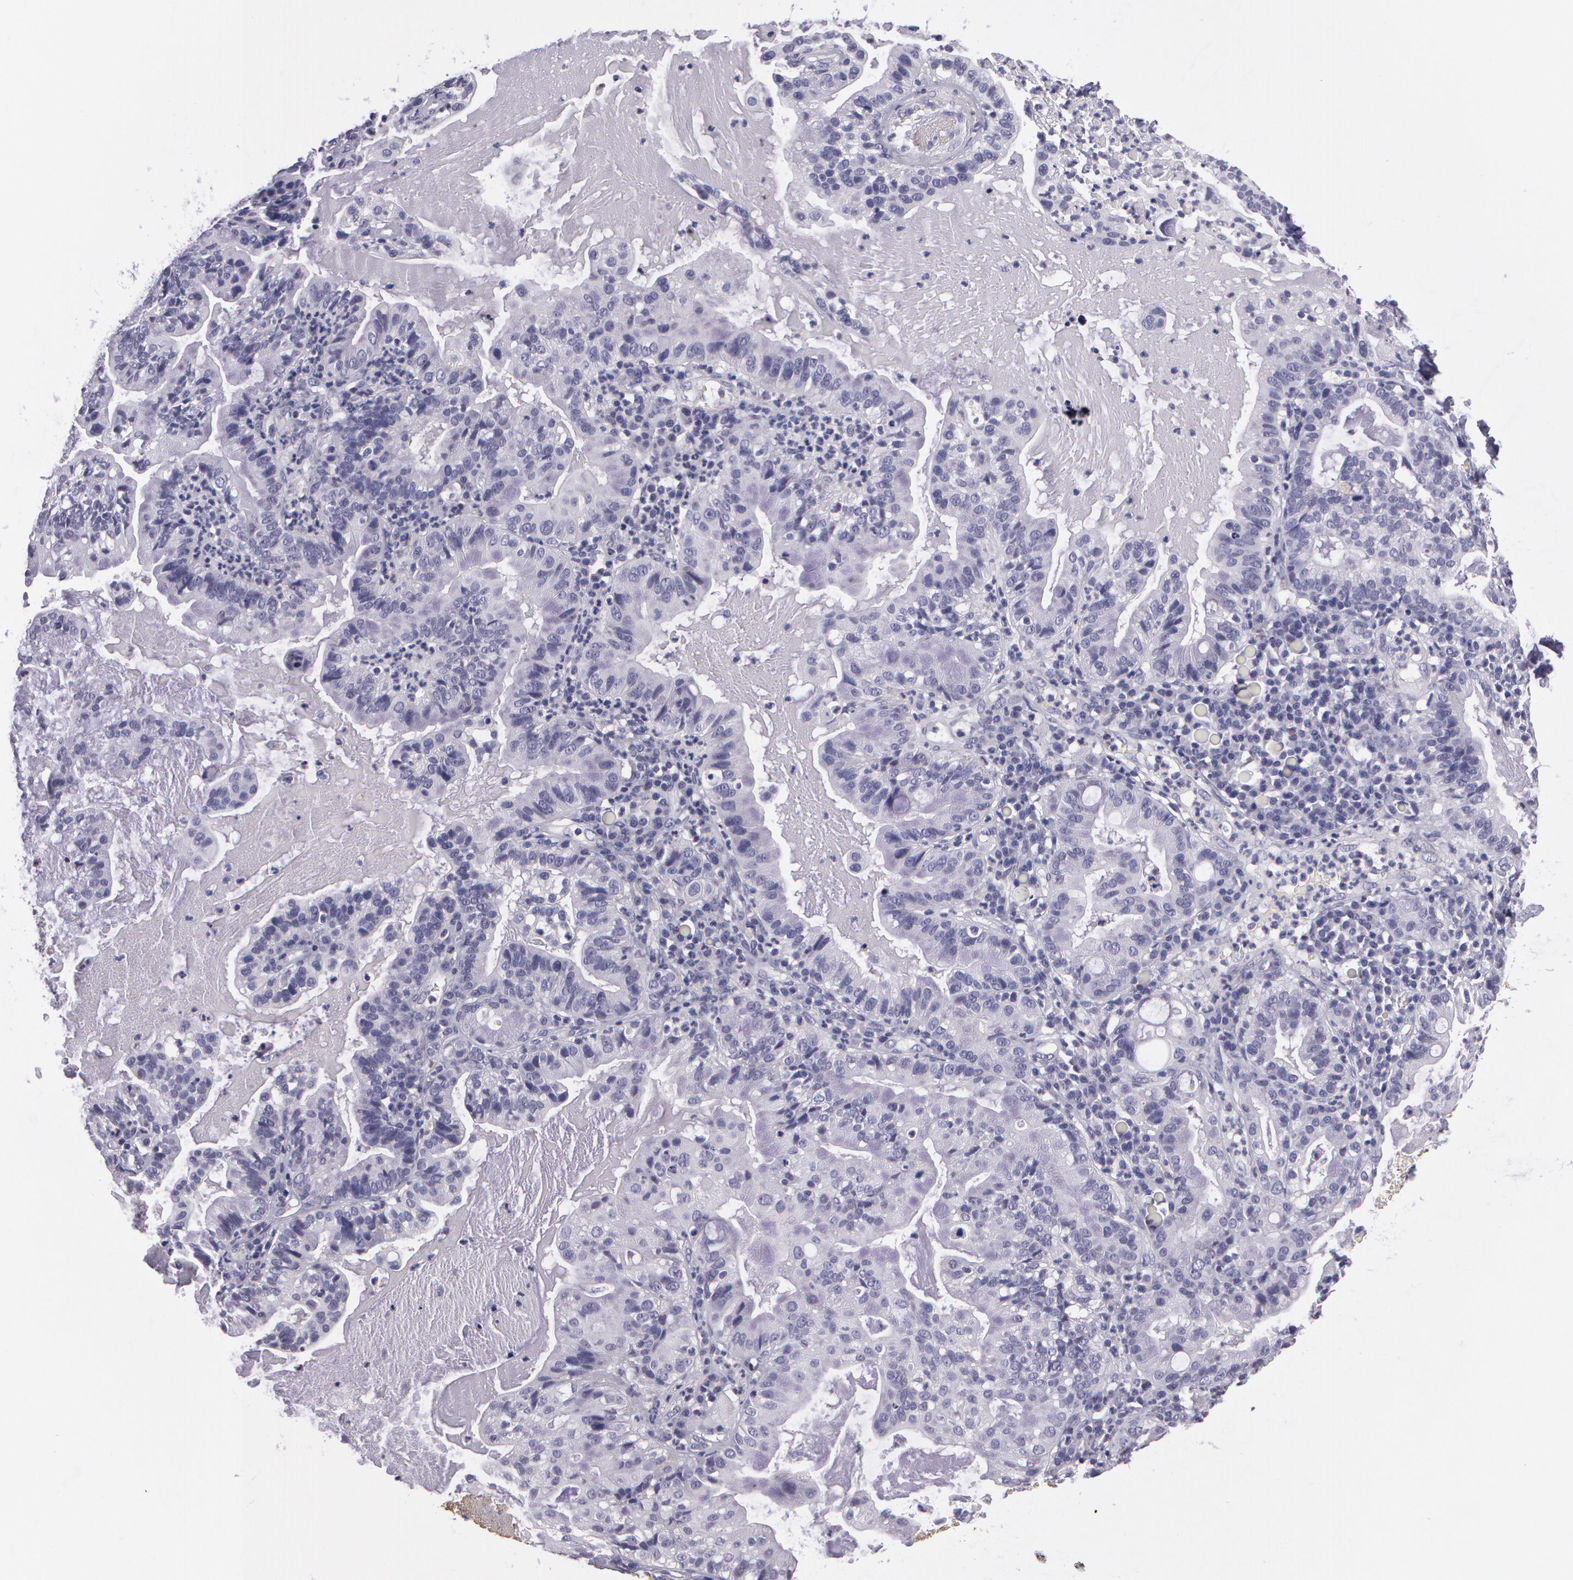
{"staining": {"intensity": "negative", "quantity": "none", "location": "none"}, "tissue": "cervical cancer", "cell_type": "Tumor cells", "image_type": "cancer", "snomed": [{"axis": "morphology", "description": "Adenocarcinoma, NOS"}, {"axis": "topography", "description": "Cervix"}], "caption": "IHC image of neoplastic tissue: cervical cancer (adenocarcinoma) stained with DAB shows no significant protein staining in tumor cells.", "gene": "G2E3", "patient": {"sex": "female", "age": 41}}